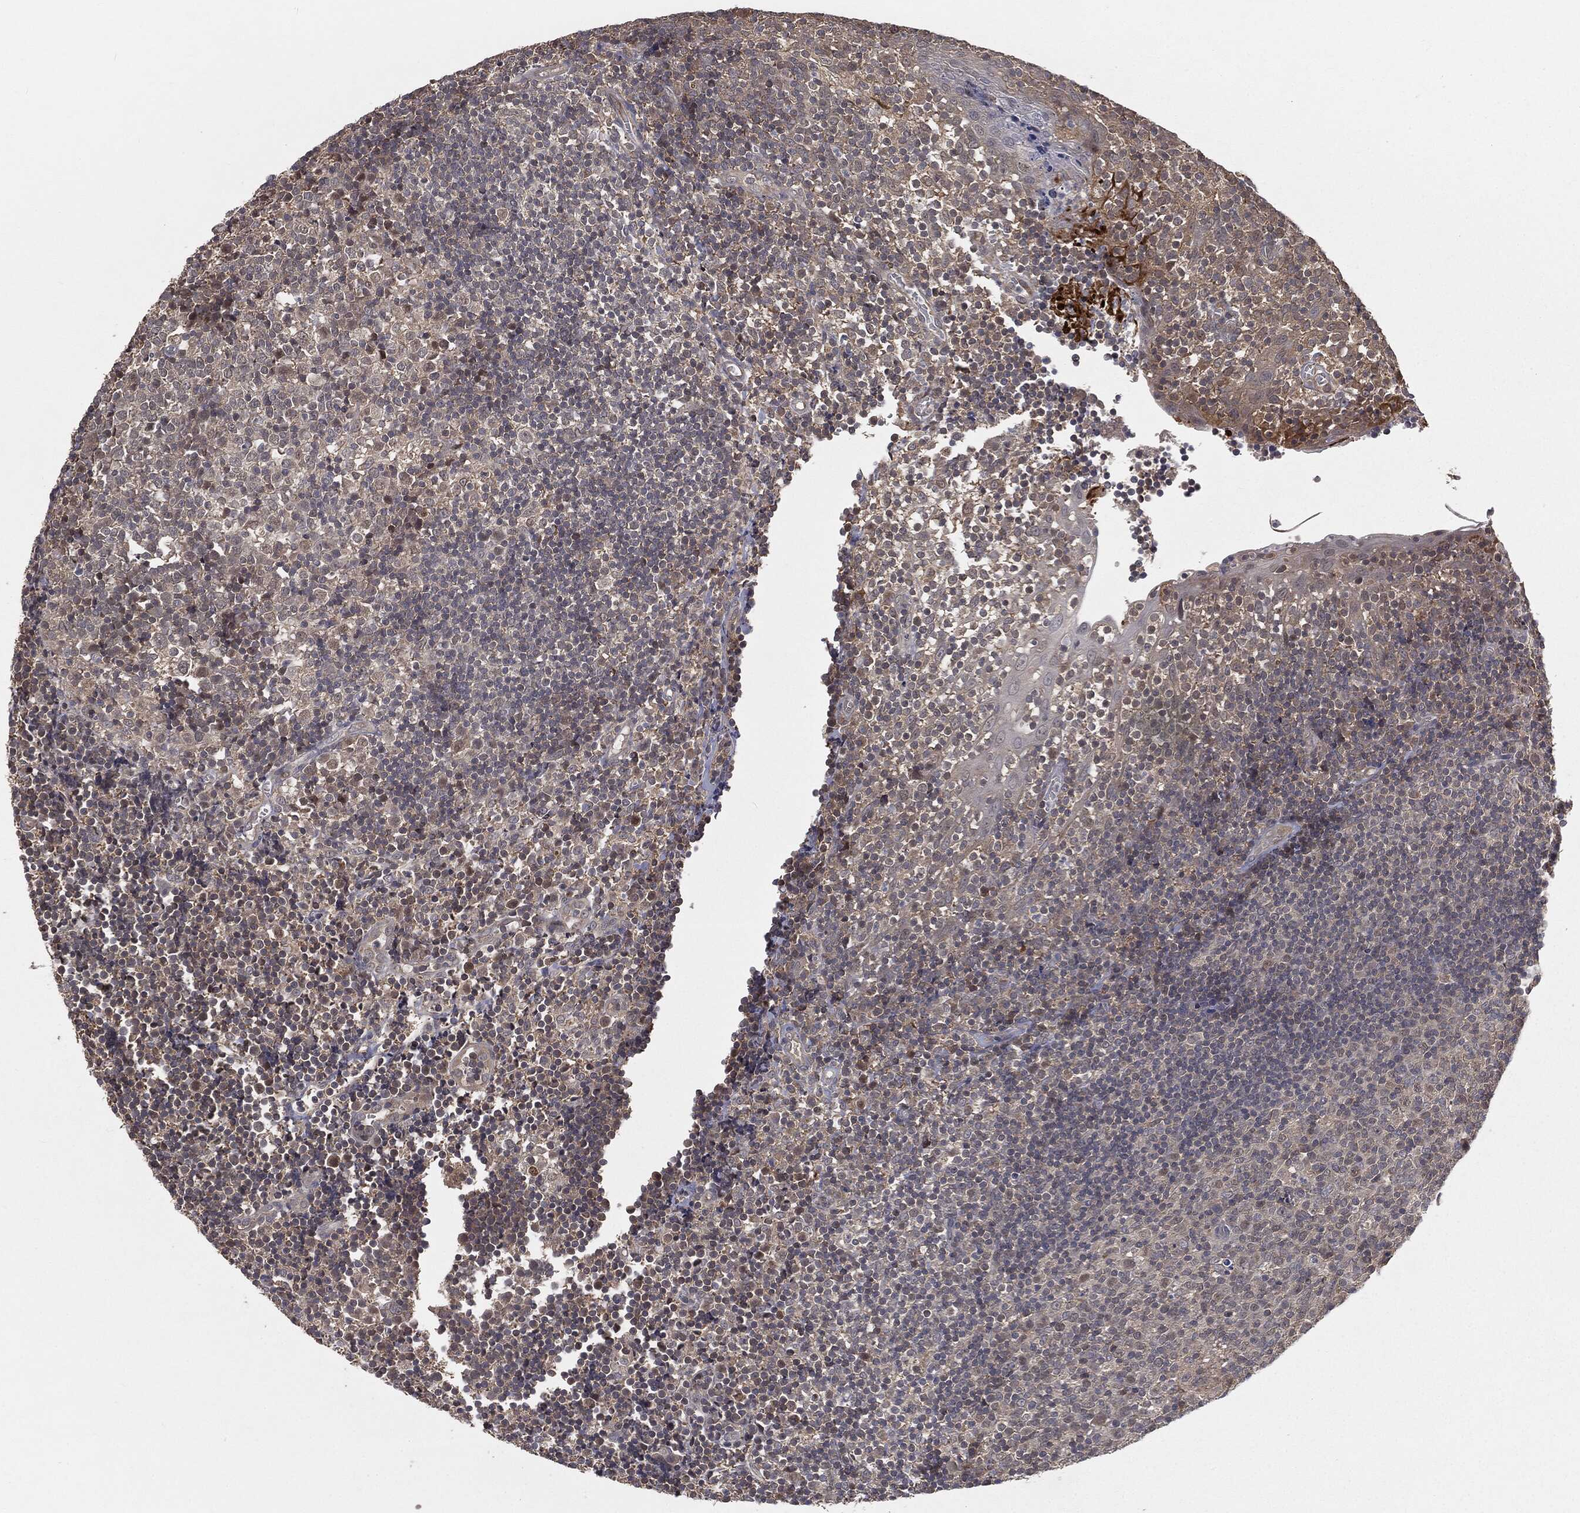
{"staining": {"intensity": "negative", "quantity": "none", "location": "none"}, "tissue": "tonsil", "cell_type": "Germinal center cells", "image_type": "normal", "snomed": [{"axis": "morphology", "description": "Normal tissue, NOS"}, {"axis": "topography", "description": "Tonsil"}], "caption": "This is an immunohistochemistry (IHC) micrograph of benign human tonsil. There is no positivity in germinal center cells.", "gene": "FBXO7", "patient": {"sex": "female", "age": 5}}